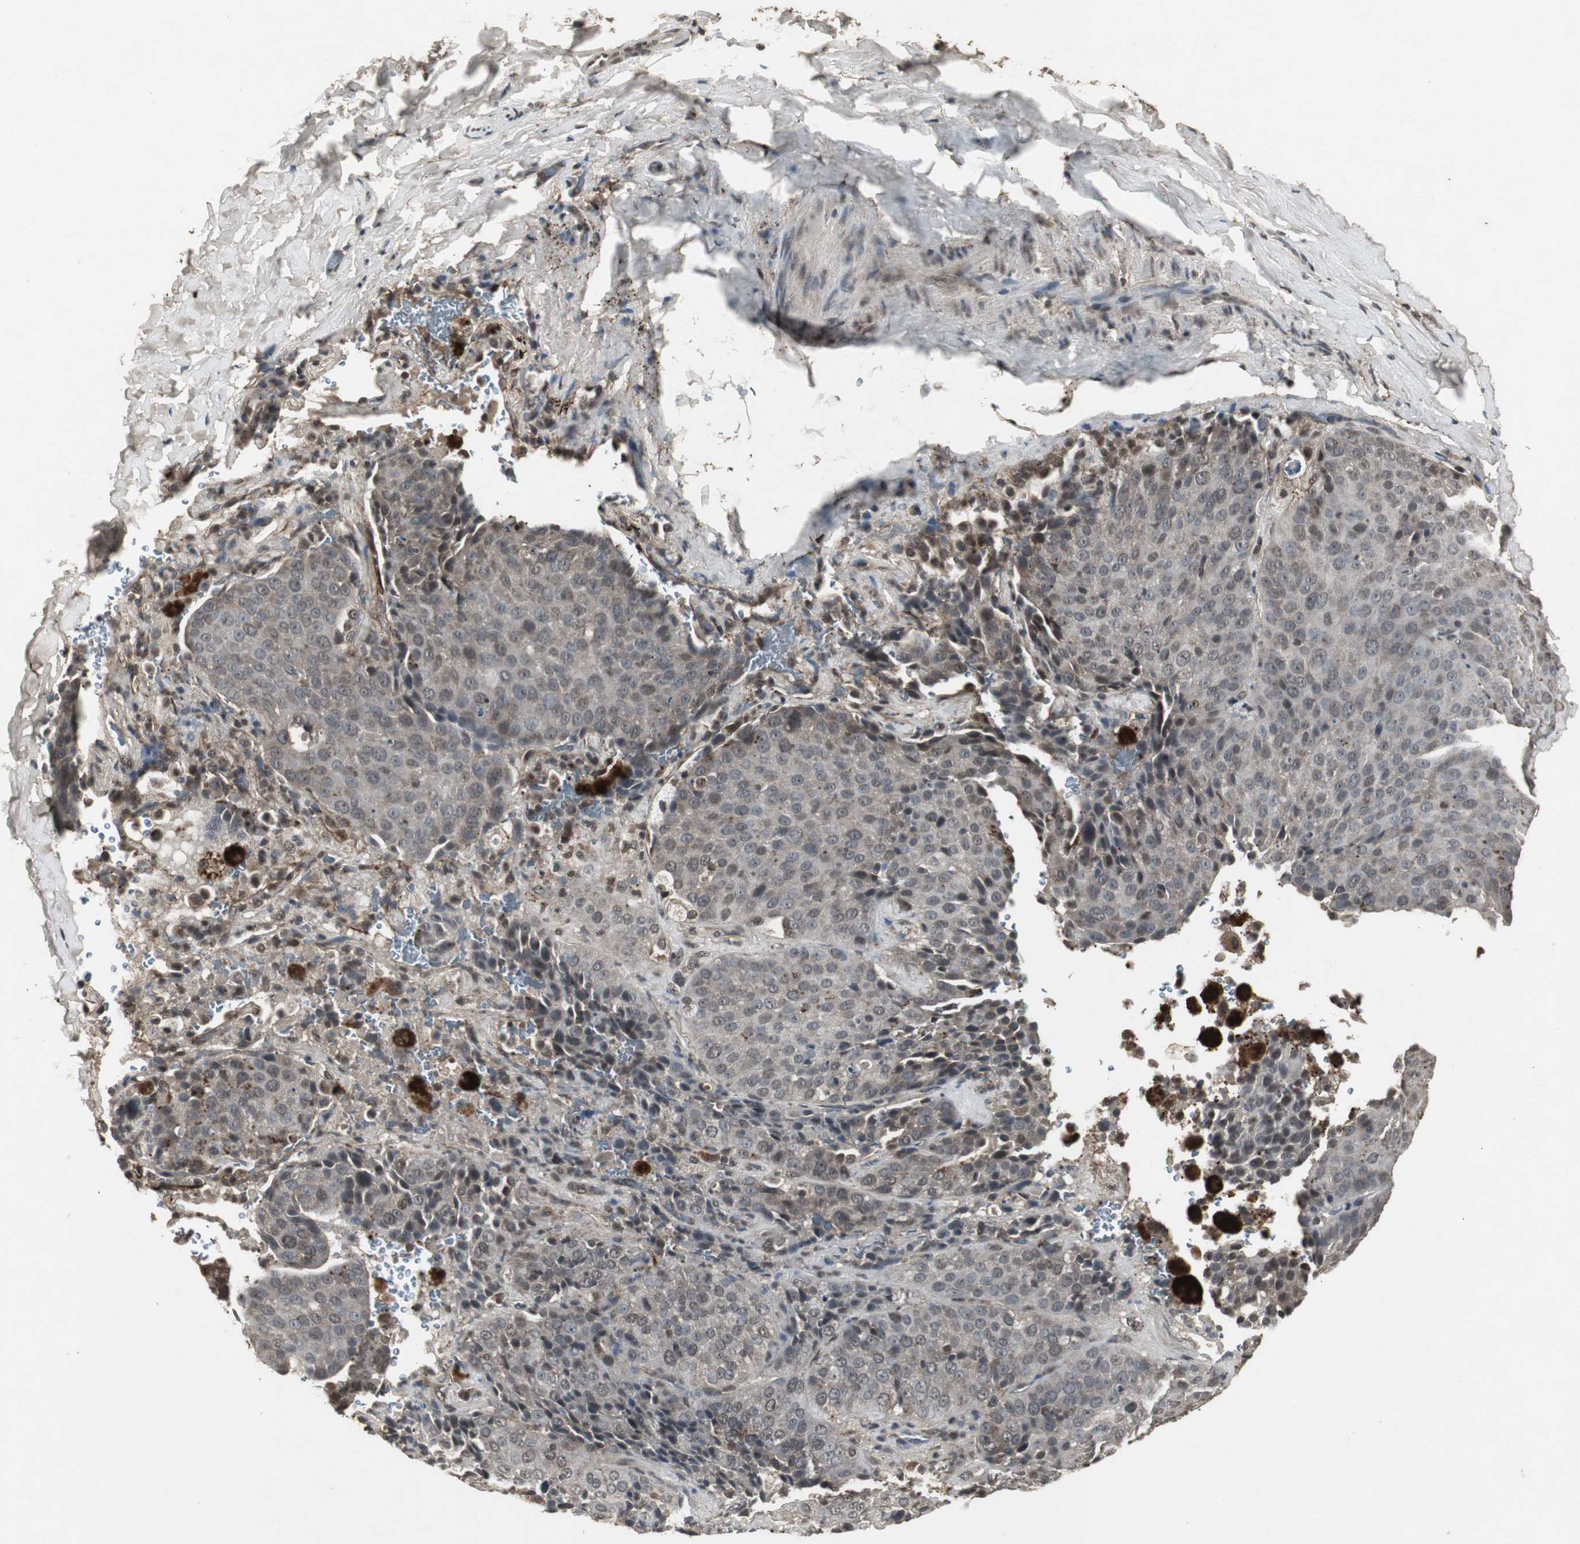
{"staining": {"intensity": "weak", "quantity": ">75%", "location": "cytoplasmic/membranous,nuclear"}, "tissue": "lung cancer", "cell_type": "Tumor cells", "image_type": "cancer", "snomed": [{"axis": "morphology", "description": "Squamous cell carcinoma, NOS"}, {"axis": "topography", "description": "Lung"}], "caption": "Immunohistochemical staining of lung squamous cell carcinoma shows low levels of weak cytoplasmic/membranous and nuclear protein positivity in about >75% of tumor cells.", "gene": "EMX1", "patient": {"sex": "male", "age": 54}}